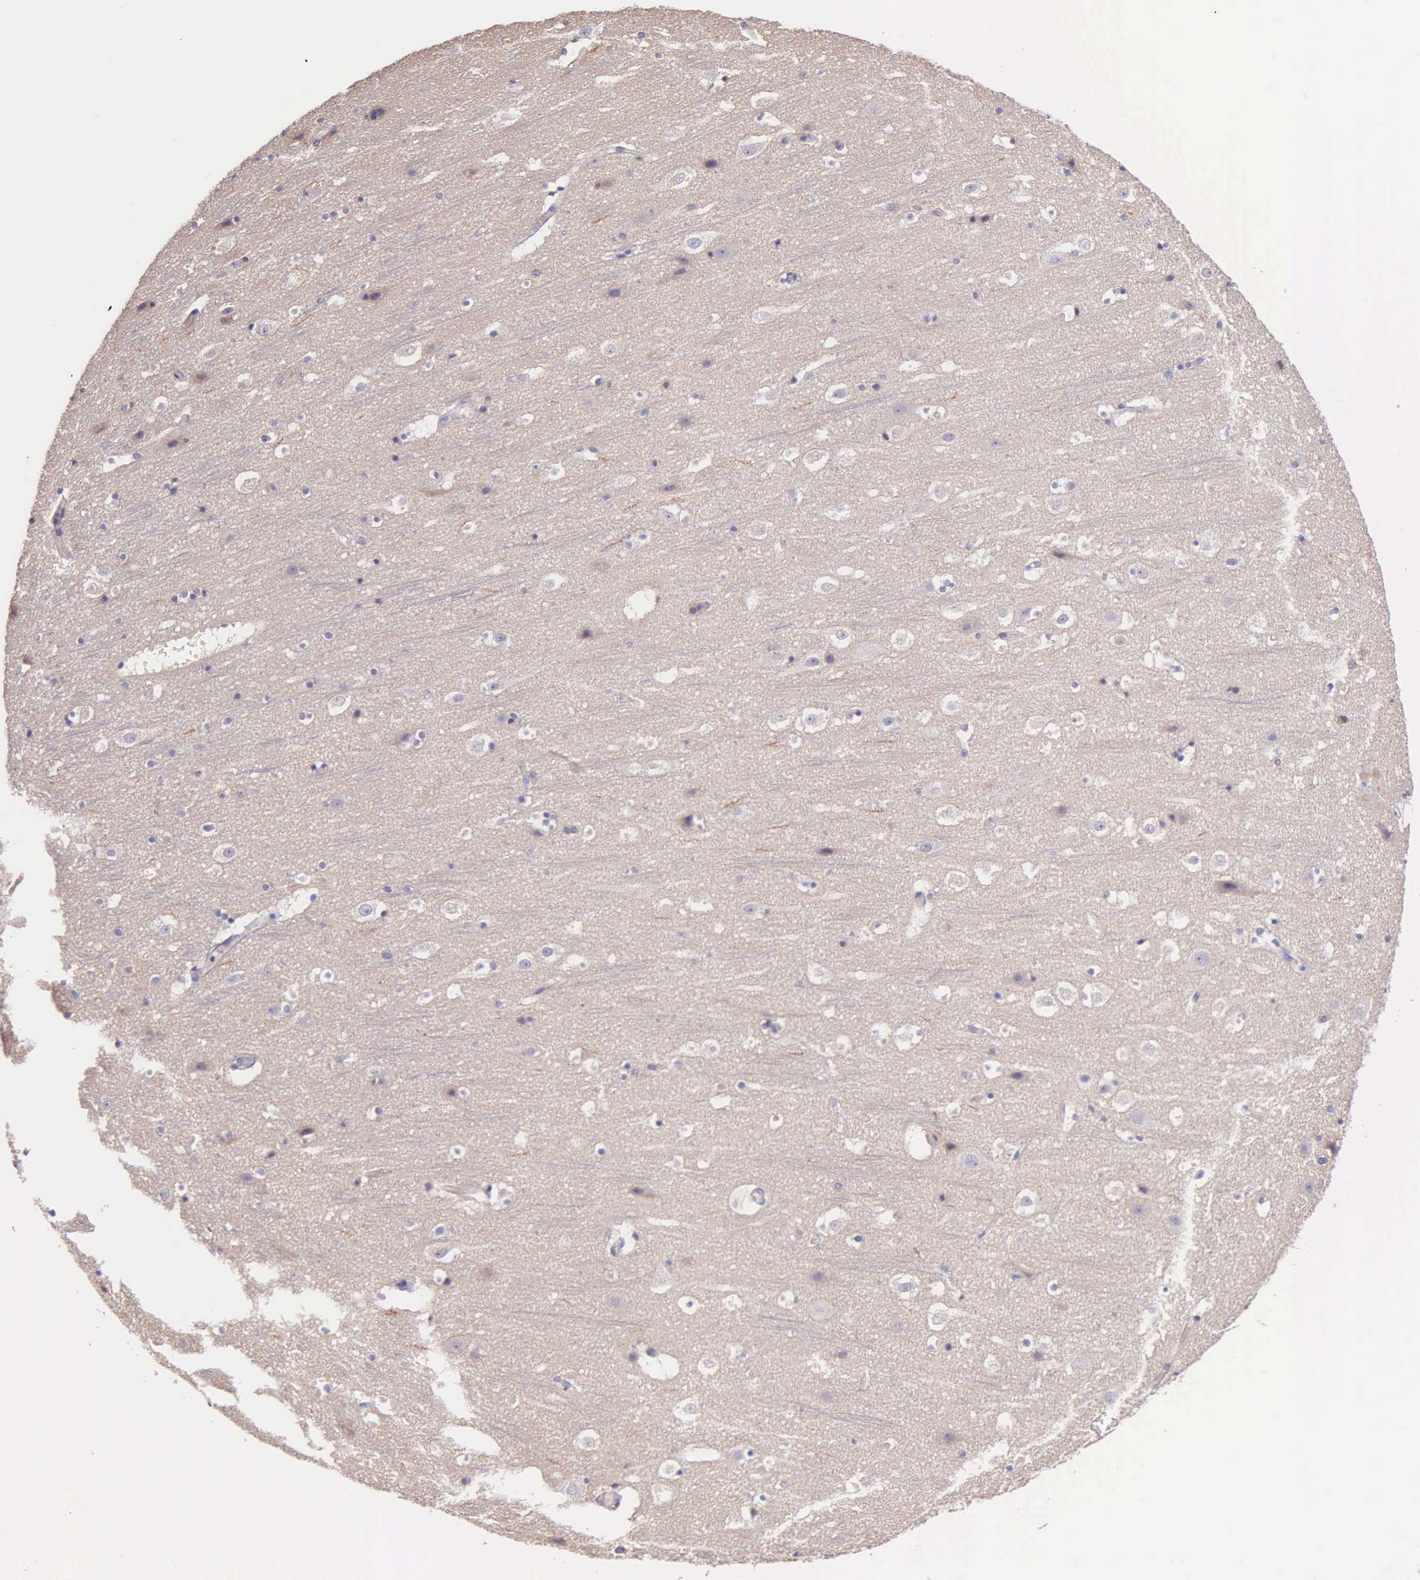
{"staining": {"intensity": "negative", "quantity": "none", "location": "none"}, "tissue": "cerebral cortex", "cell_type": "Endothelial cells", "image_type": "normal", "snomed": [{"axis": "morphology", "description": "Normal tissue, NOS"}, {"axis": "topography", "description": "Cerebral cortex"}], "caption": "High power microscopy image of an immunohistochemistry image of unremarkable cerebral cortex, revealing no significant expression in endothelial cells. (Stains: DAB (3,3'-diaminobenzidine) IHC with hematoxylin counter stain, Microscopy: brightfield microscopy at high magnification).", "gene": "THSD7A", "patient": {"sex": "male", "age": 45}}